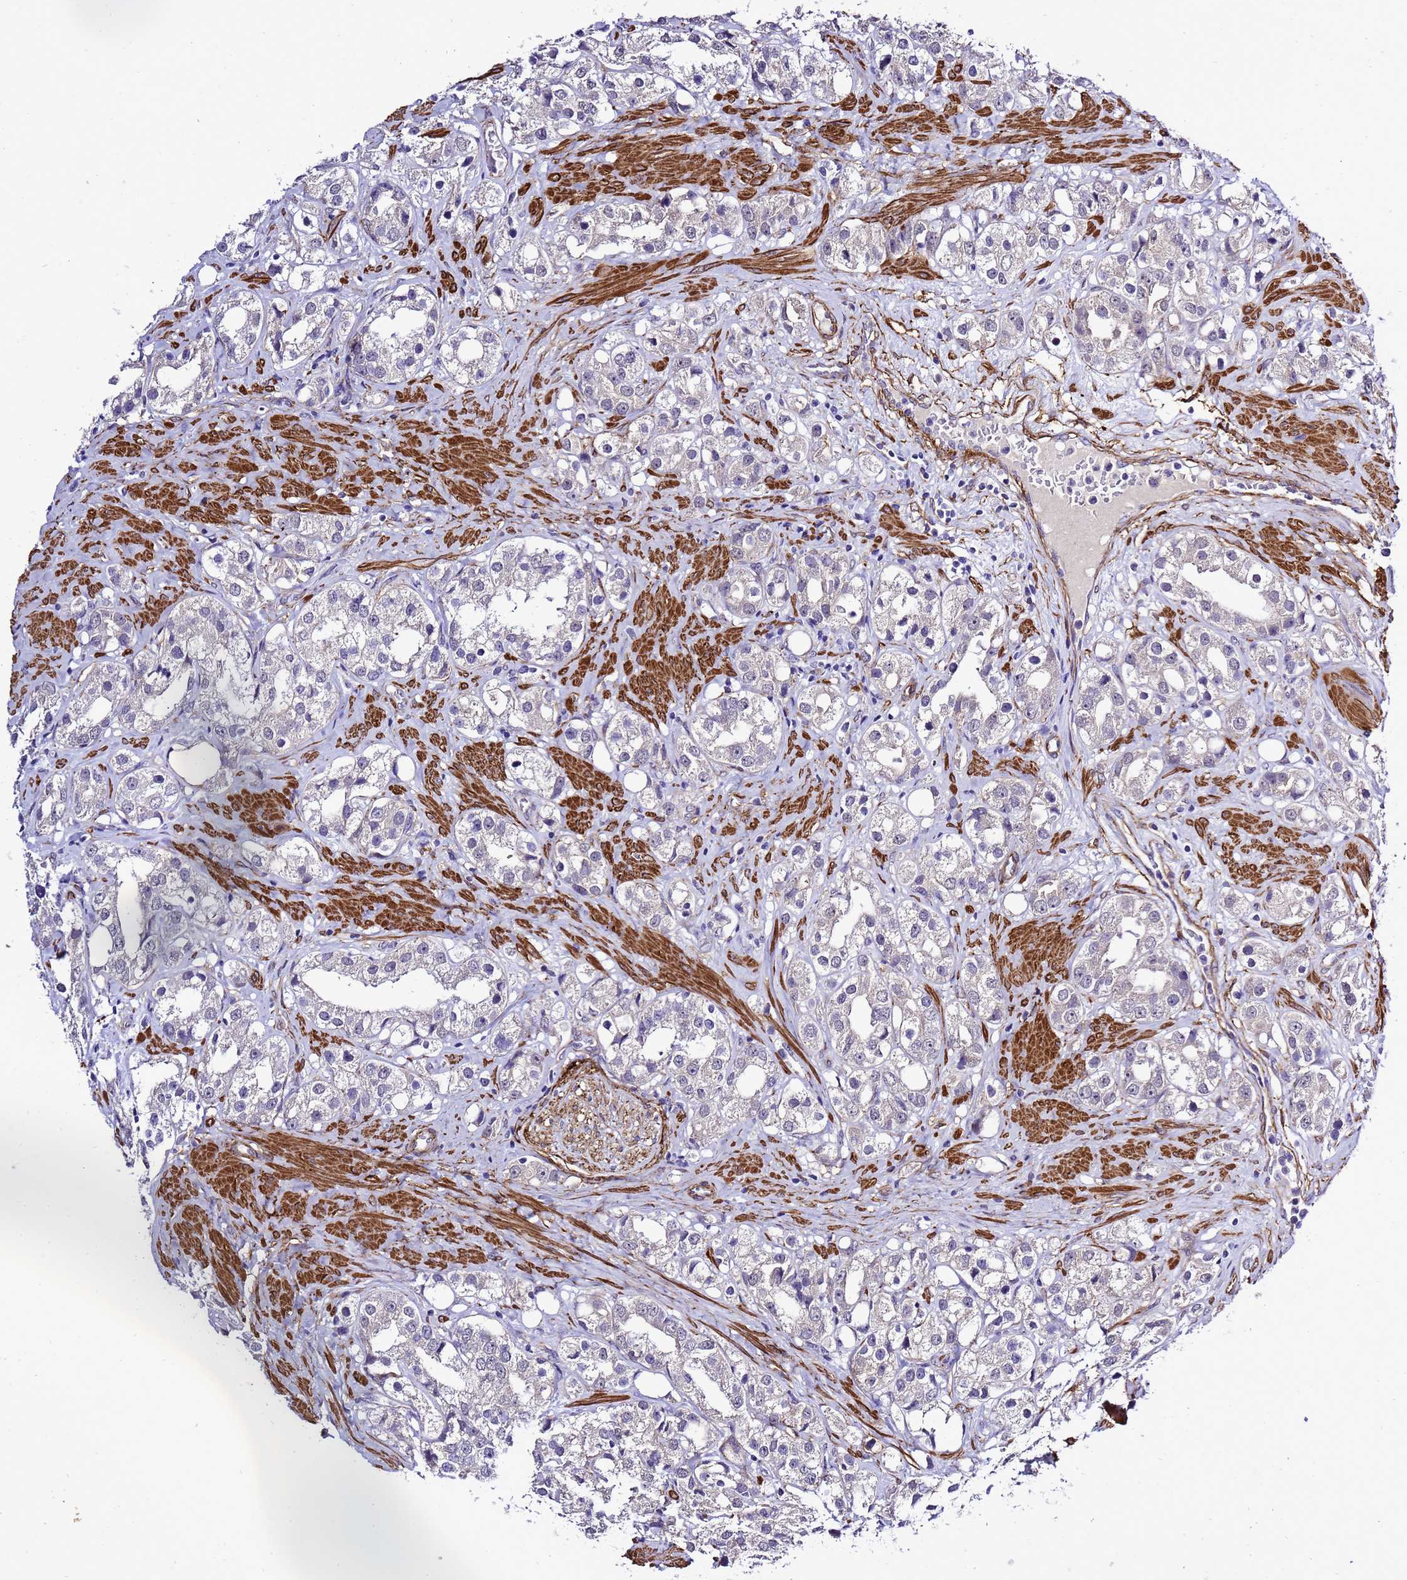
{"staining": {"intensity": "negative", "quantity": "none", "location": "none"}, "tissue": "prostate cancer", "cell_type": "Tumor cells", "image_type": "cancer", "snomed": [{"axis": "morphology", "description": "Adenocarcinoma, NOS"}, {"axis": "topography", "description": "Prostate"}], "caption": "An immunohistochemistry image of prostate cancer (adenocarcinoma) is shown. There is no staining in tumor cells of prostate cancer (adenocarcinoma).", "gene": "GZF1", "patient": {"sex": "male", "age": 79}}